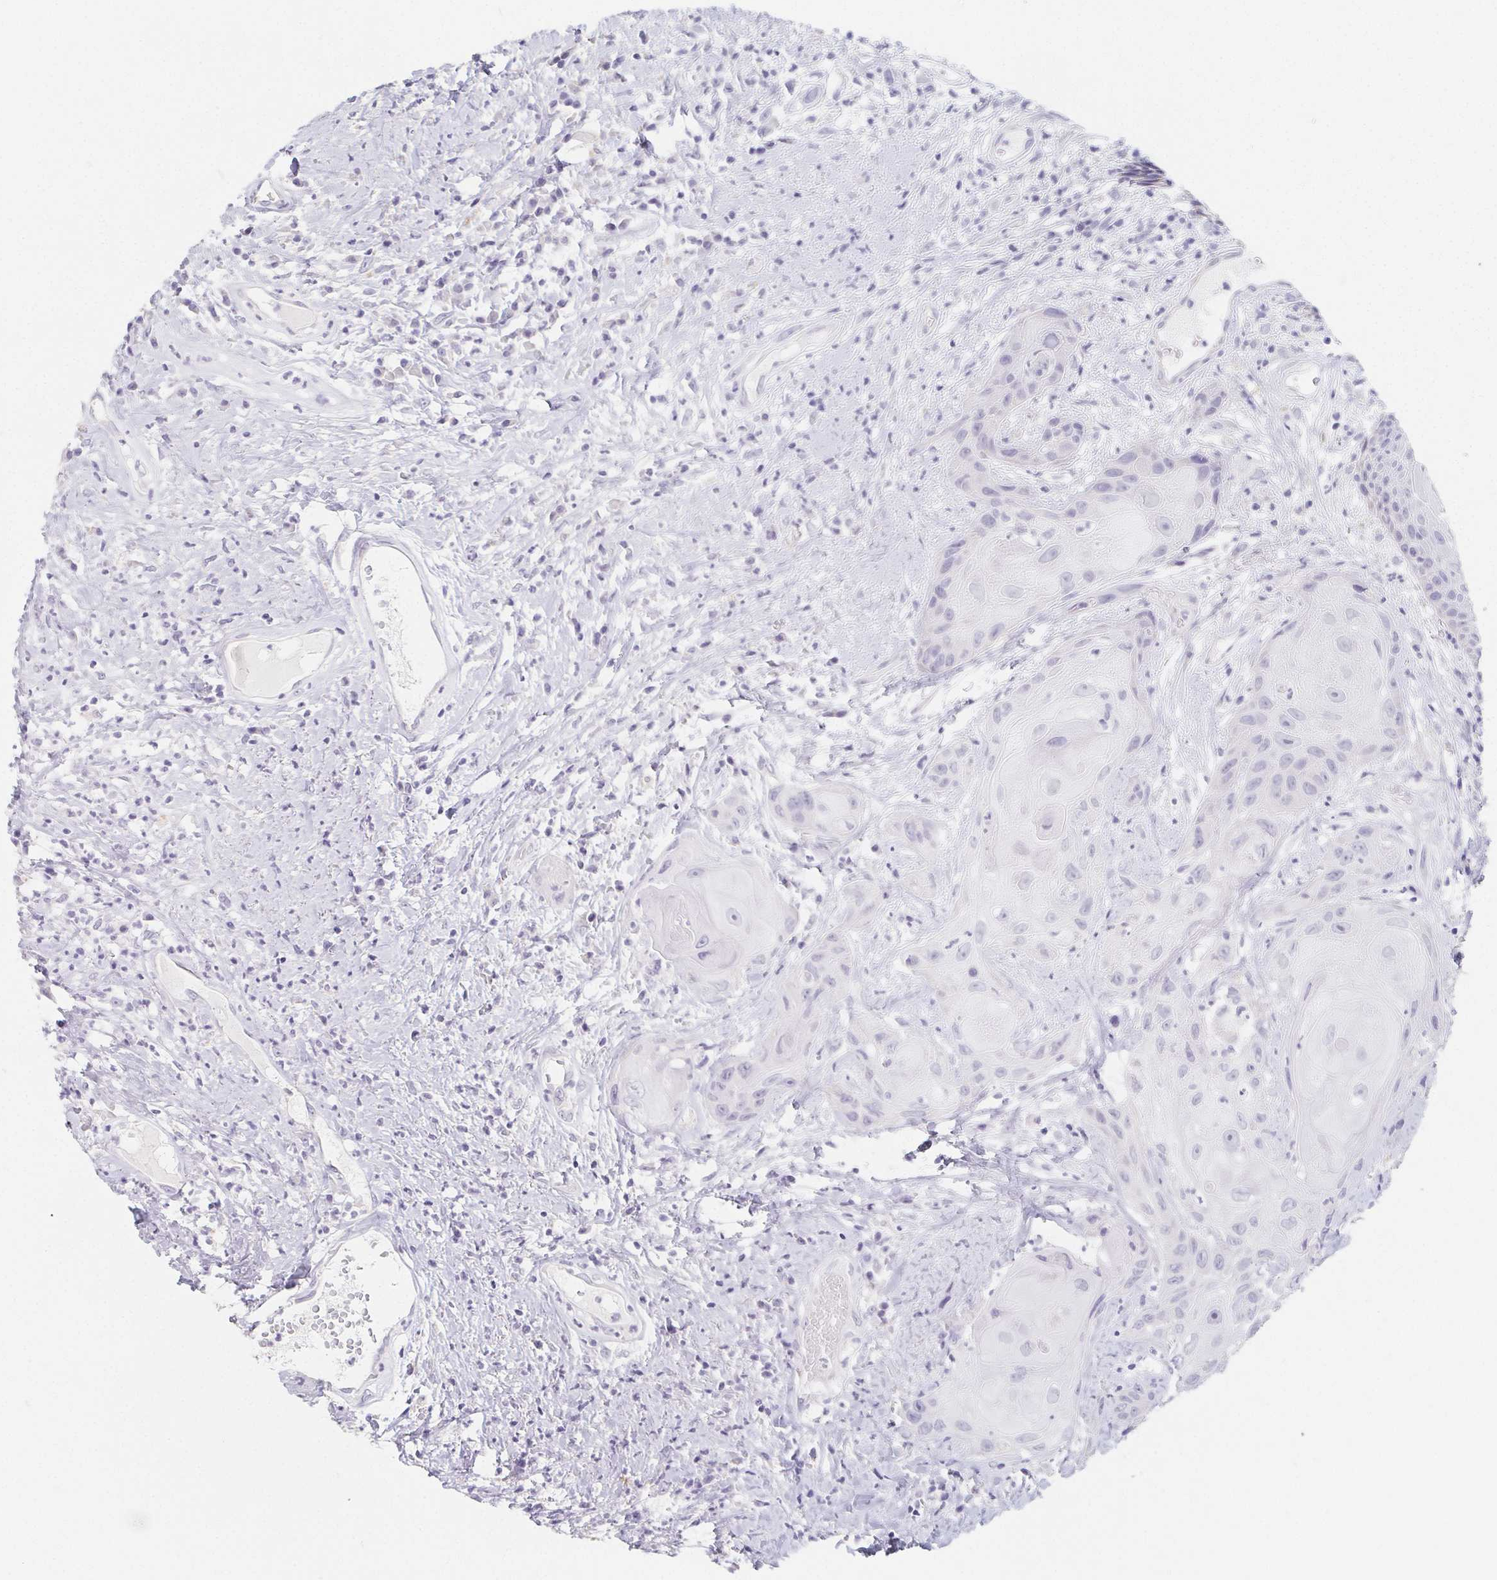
{"staining": {"intensity": "negative", "quantity": "none", "location": "none"}, "tissue": "head and neck cancer", "cell_type": "Tumor cells", "image_type": "cancer", "snomed": [{"axis": "morphology", "description": "Squamous cell carcinoma, NOS"}, {"axis": "topography", "description": "Head-Neck"}], "caption": "The immunohistochemistry (IHC) image has no significant positivity in tumor cells of squamous cell carcinoma (head and neck) tissue.", "gene": "GLIPR1L1", "patient": {"sex": "male", "age": 57}}